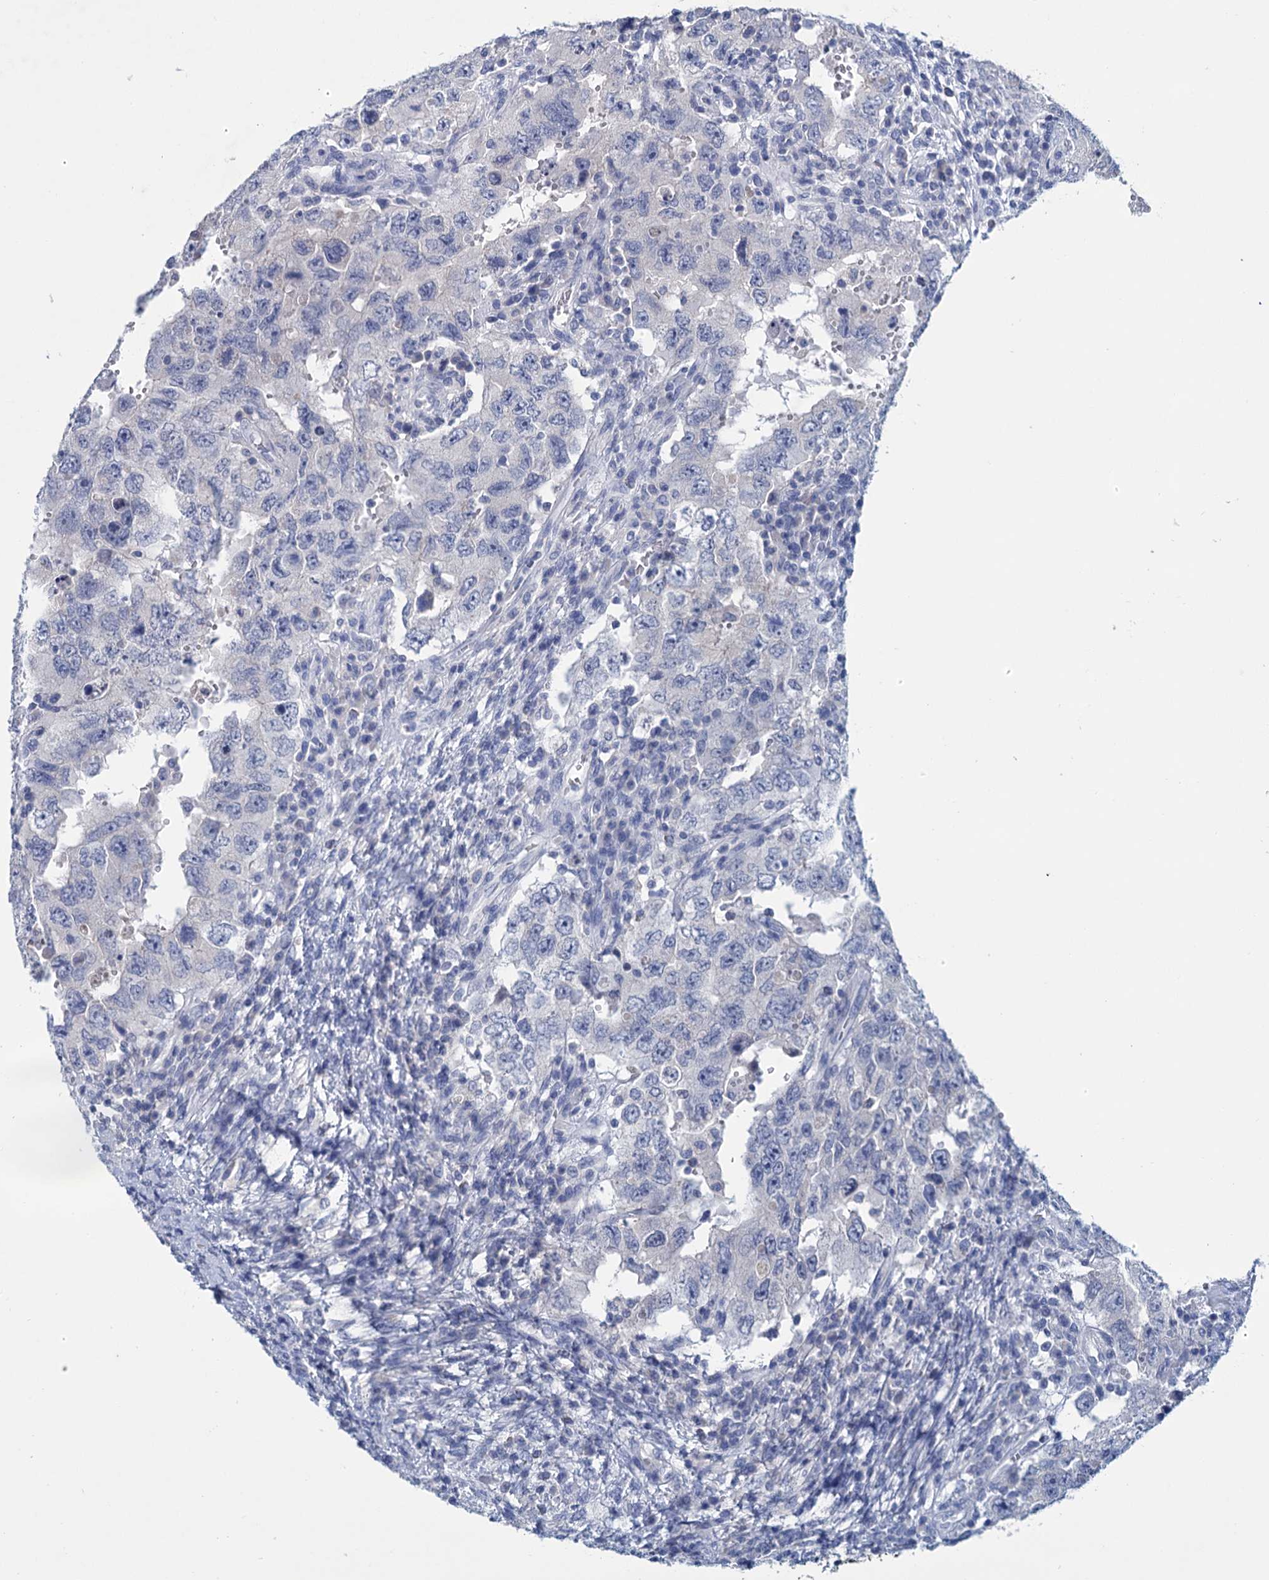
{"staining": {"intensity": "negative", "quantity": "none", "location": "none"}, "tissue": "testis cancer", "cell_type": "Tumor cells", "image_type": "cancer", "snomed": [{"axis": "morphology", "description": "Carcinoma, Embryonal, NOS"}, {"axis": "topography", "description": "Testis"}], "caption": "The micrograph shows no significant expression in tumor cells of testis embryonal carcinoma. Nuclei are stained in blue.", "gene": "MYOZ3", "patient": {"sex": "male", "age": 26}}